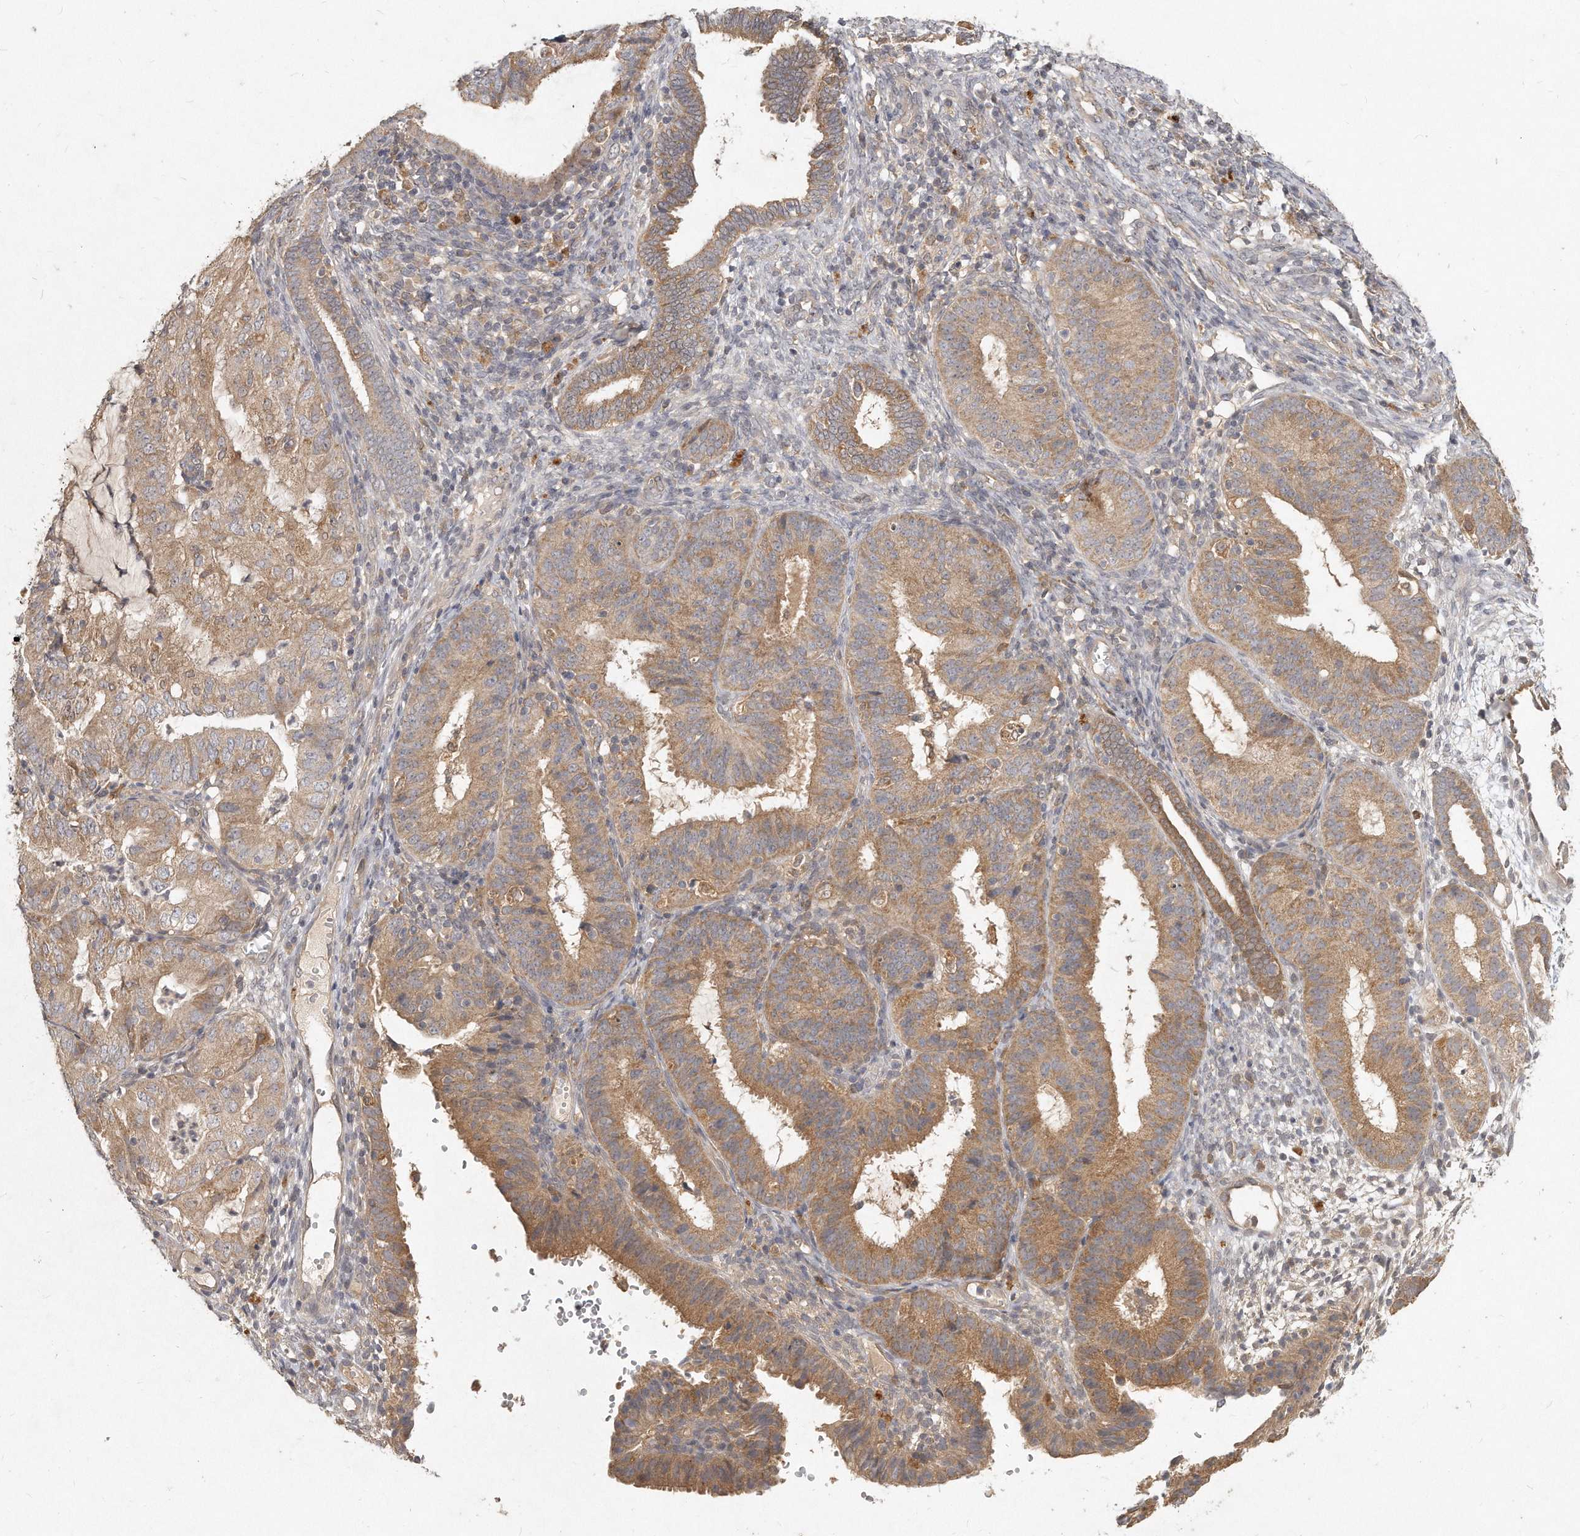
{"staining": {"intensity": "moderate", "quantity": ">75%", "location": "cytoplasmic/membranous"}, "tissue": "endometrial cancer", "cell_type": "Tumor cells", "image_type": "cancer", "snomed": [{"axis": "morphology", "description": "Adenocarcinoma, NOS"}, {"axis": "topography", "description": "Endometrium"}], "caption": "Protein staining of endometrial cancer (adenocarcinoma) tissue exhibits moderate cytoplasmic/membranous staining in approximately >75% of tumor cells.", "gene": "LGALS8", "patient": {"sex": "female", "age": 51}}